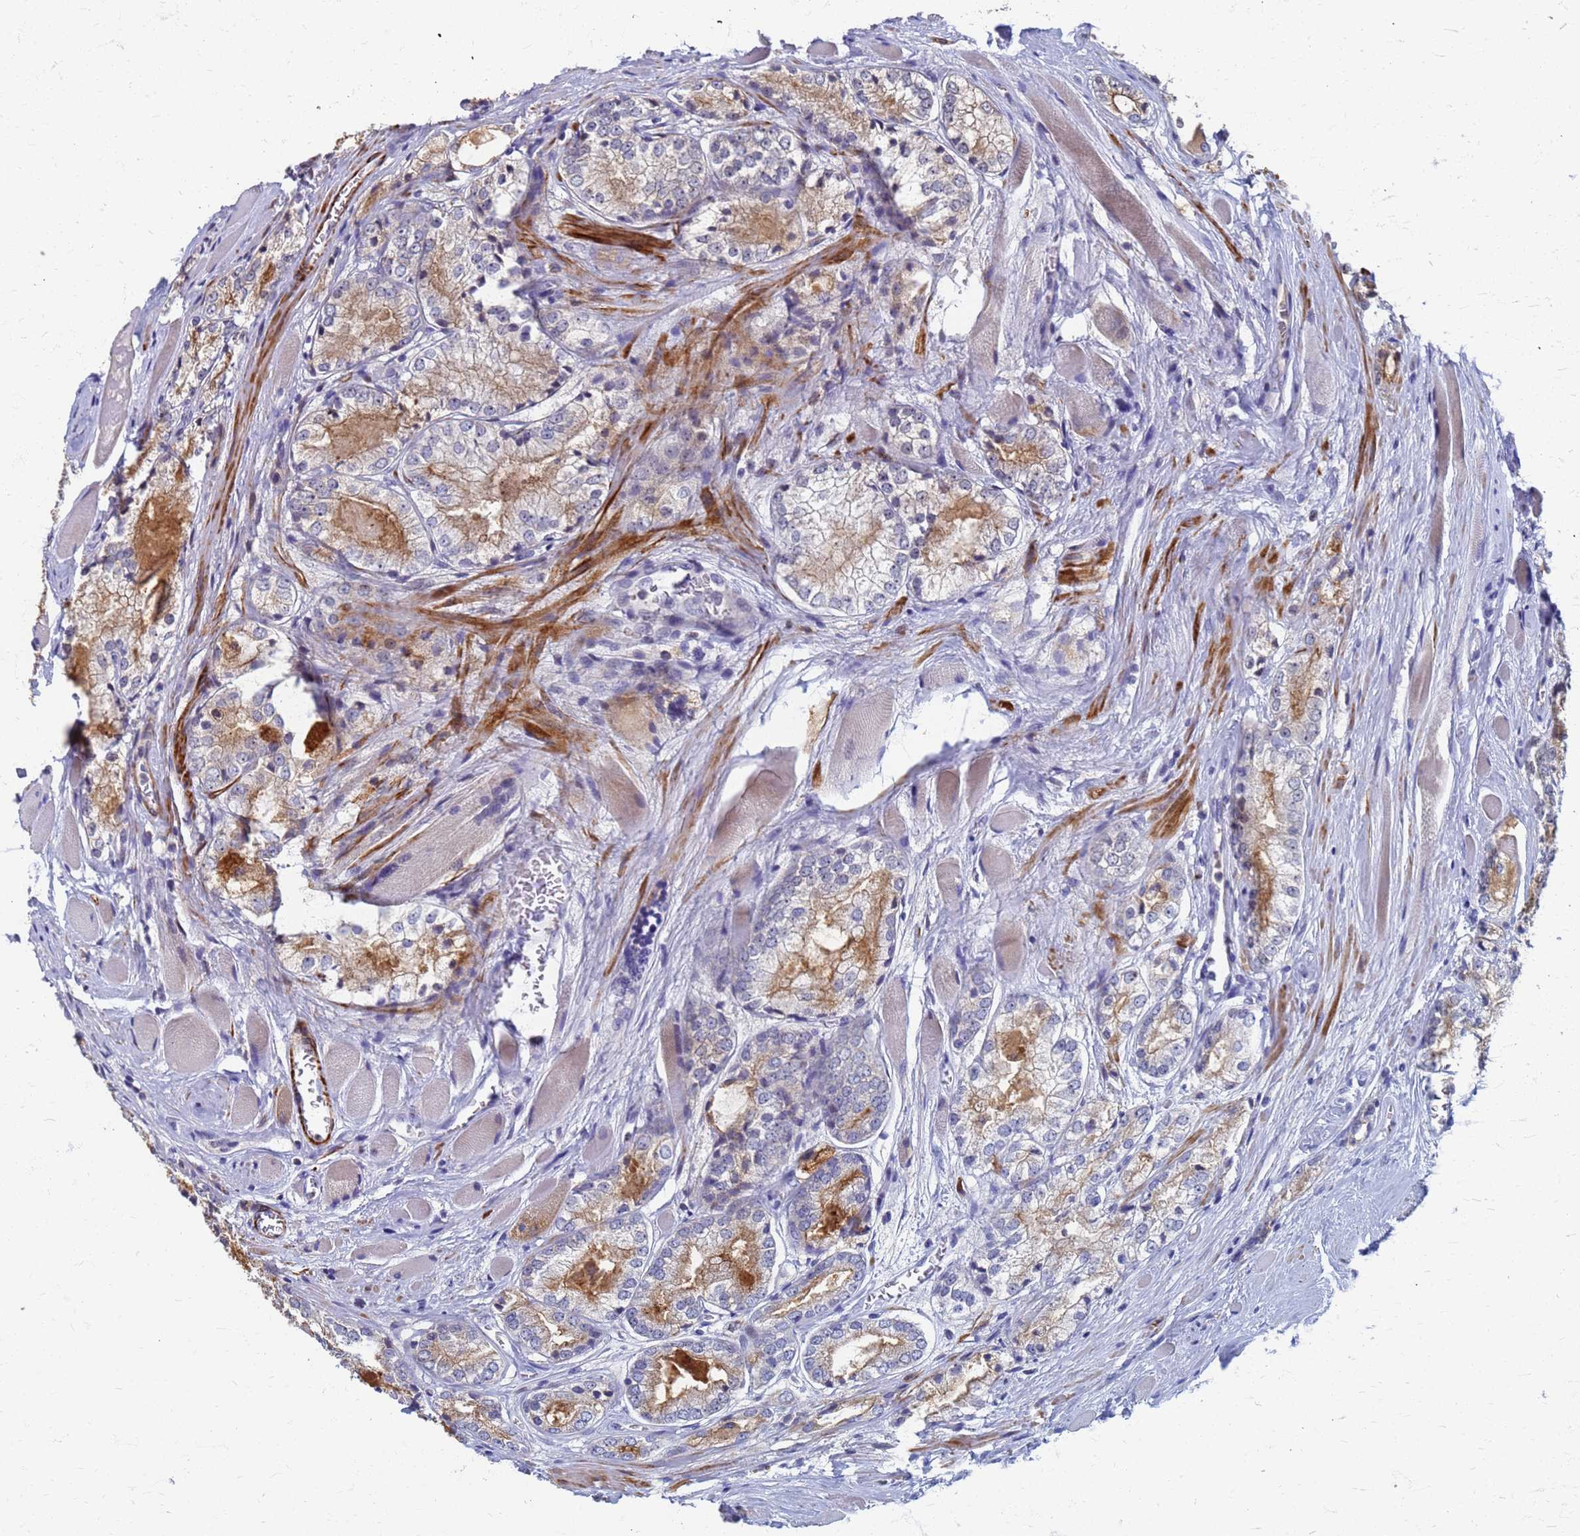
{"staining": {"intensity": "moderate", "quantity": "25%-75%", "location": "cytoplasmic/membranous"}, "tissue": "prostate cancer", "cell_type": "Tumor cells", "image_type": "cancer", "snomed": [{"axis": "morphology", "description": "Adenocarcinoma, Low grade"}, {"axis": "topography", "description": "Prostate"}], "caption": "Tumor cells show medium levels of moderate cytoplasmic/membranous expression in about 25%-75% of cells in prostate cancer (low-grade adenocarcinoma).", "gene": "ATPAF1", "patient": {"sex": "male", "age": 67}}